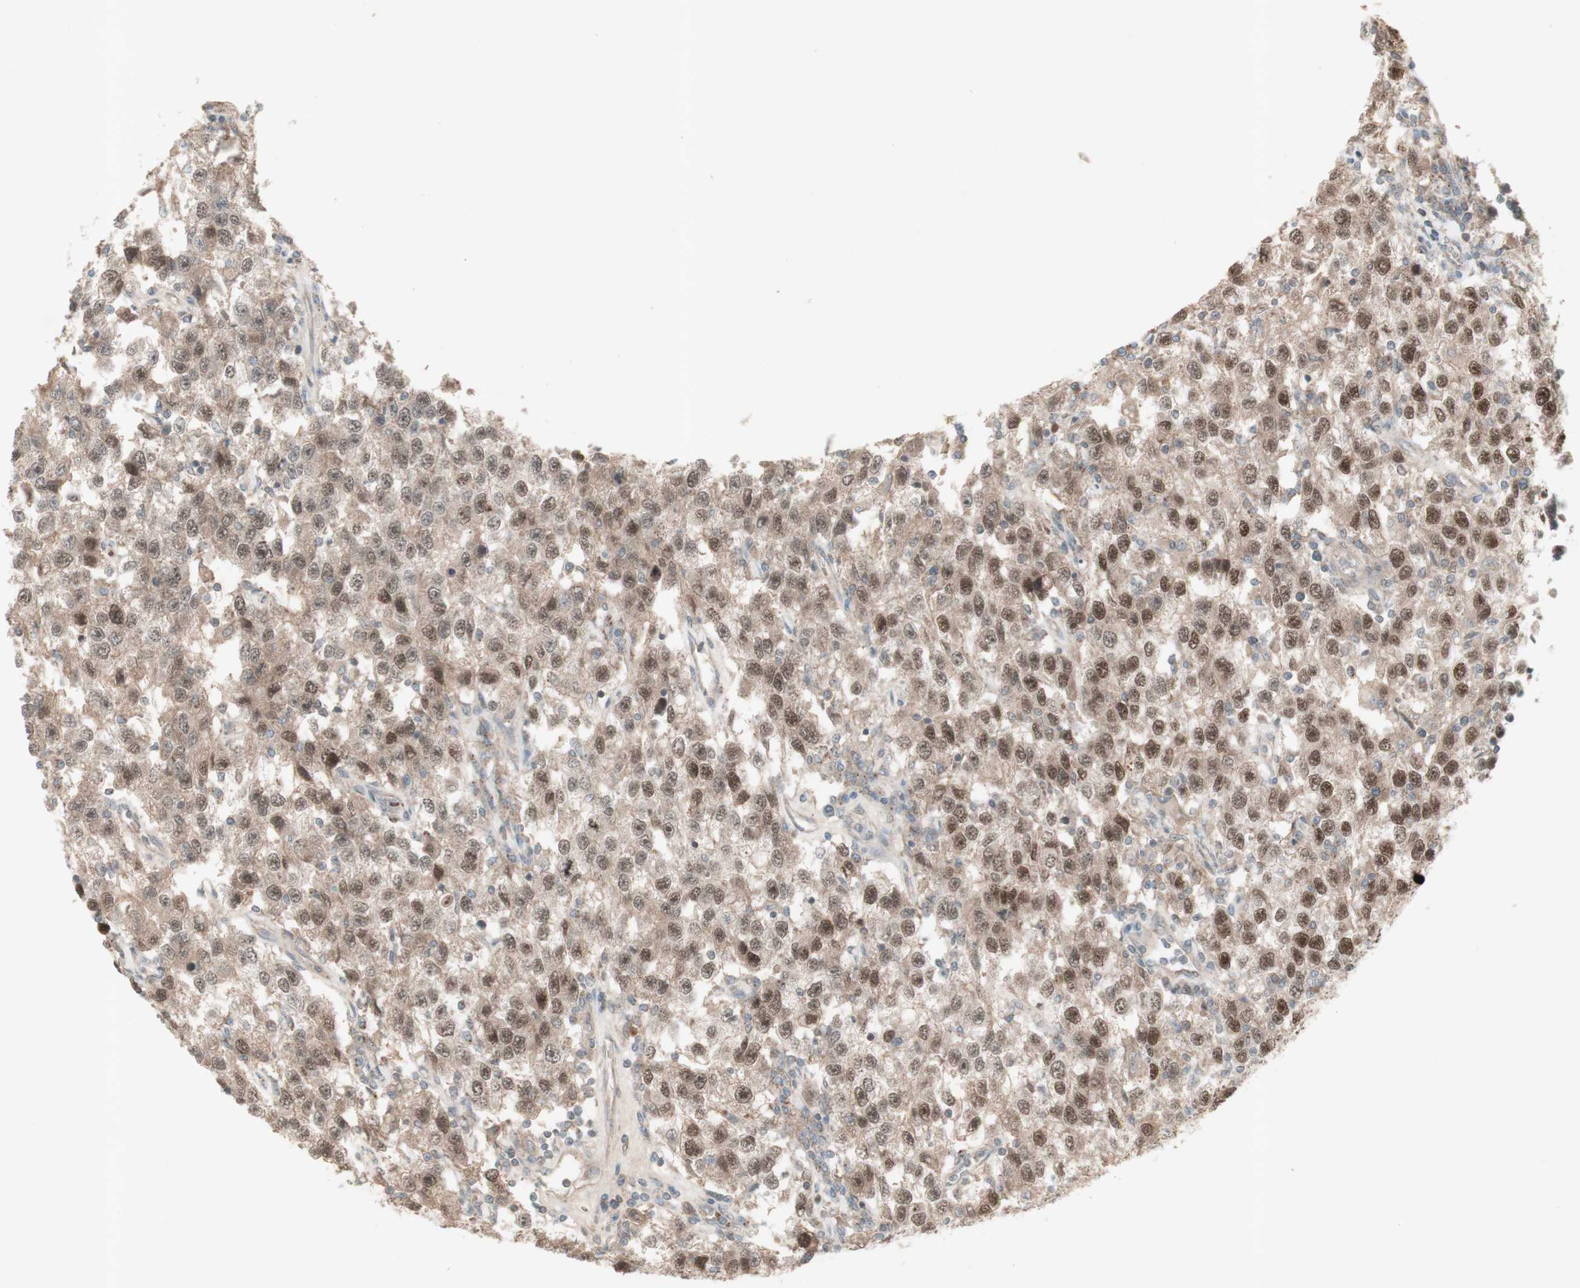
{"staining": {"intensity": "weak", "quantity": ">75%", "location": "cytoplasmic/membranous,nuclear"}, "tissue": "testis cancer", "cell_type": "Tumor cells", "image_type": "cancer", "snomed": [{"axis": "morphology", "description": "Seminoma, NOS"}, {"axis": "topography", "description": "Testis"}], "caption": "Brown immunohistochemical staining in seminoma (testis) exhibits weak cytoplasmic/membranous and nuclear staining in about >75% of tumor cells.", "gene": "MSH6", "patient": {"sex": "male", "age": 41}}